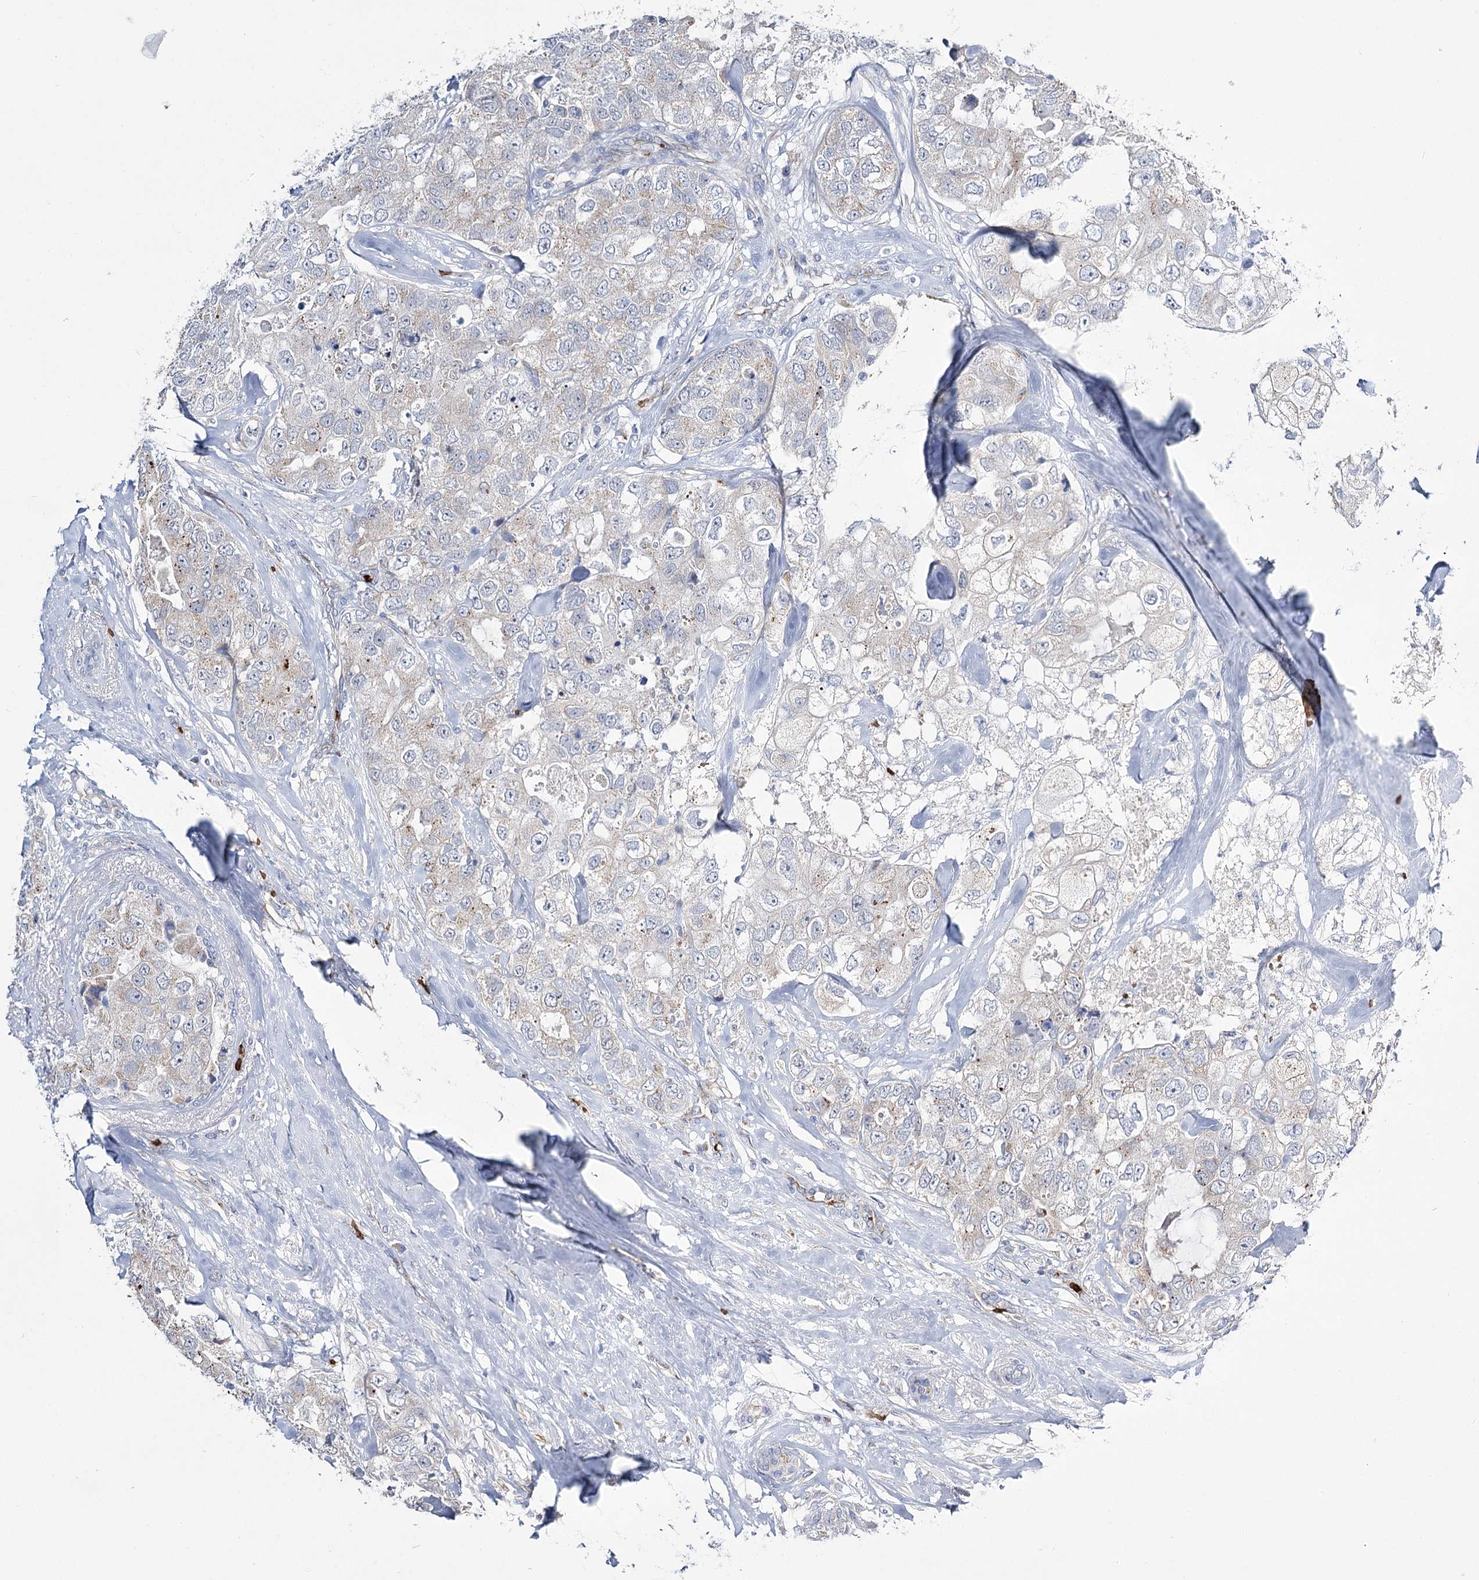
{"staining": {"intensity": "weak", "quantity": "<25%", "location": "cytoplasmic/membranous"}, "tissue": "breast cancer", "cell_type": "Tumor cells", "image_type": "cancer", "snomed": [{"axis": "morphology", "description": "Duct carcinoma"}, {"axis": "topography", "description": "Breast"}], "caption": "Tumor cells are negative for brown protein staining in infiltrating ductal carcinoma (breast). Nuclei are stained in blue.", "gene": "GBF1", "patient": {"sex": "female", "age": 62}}